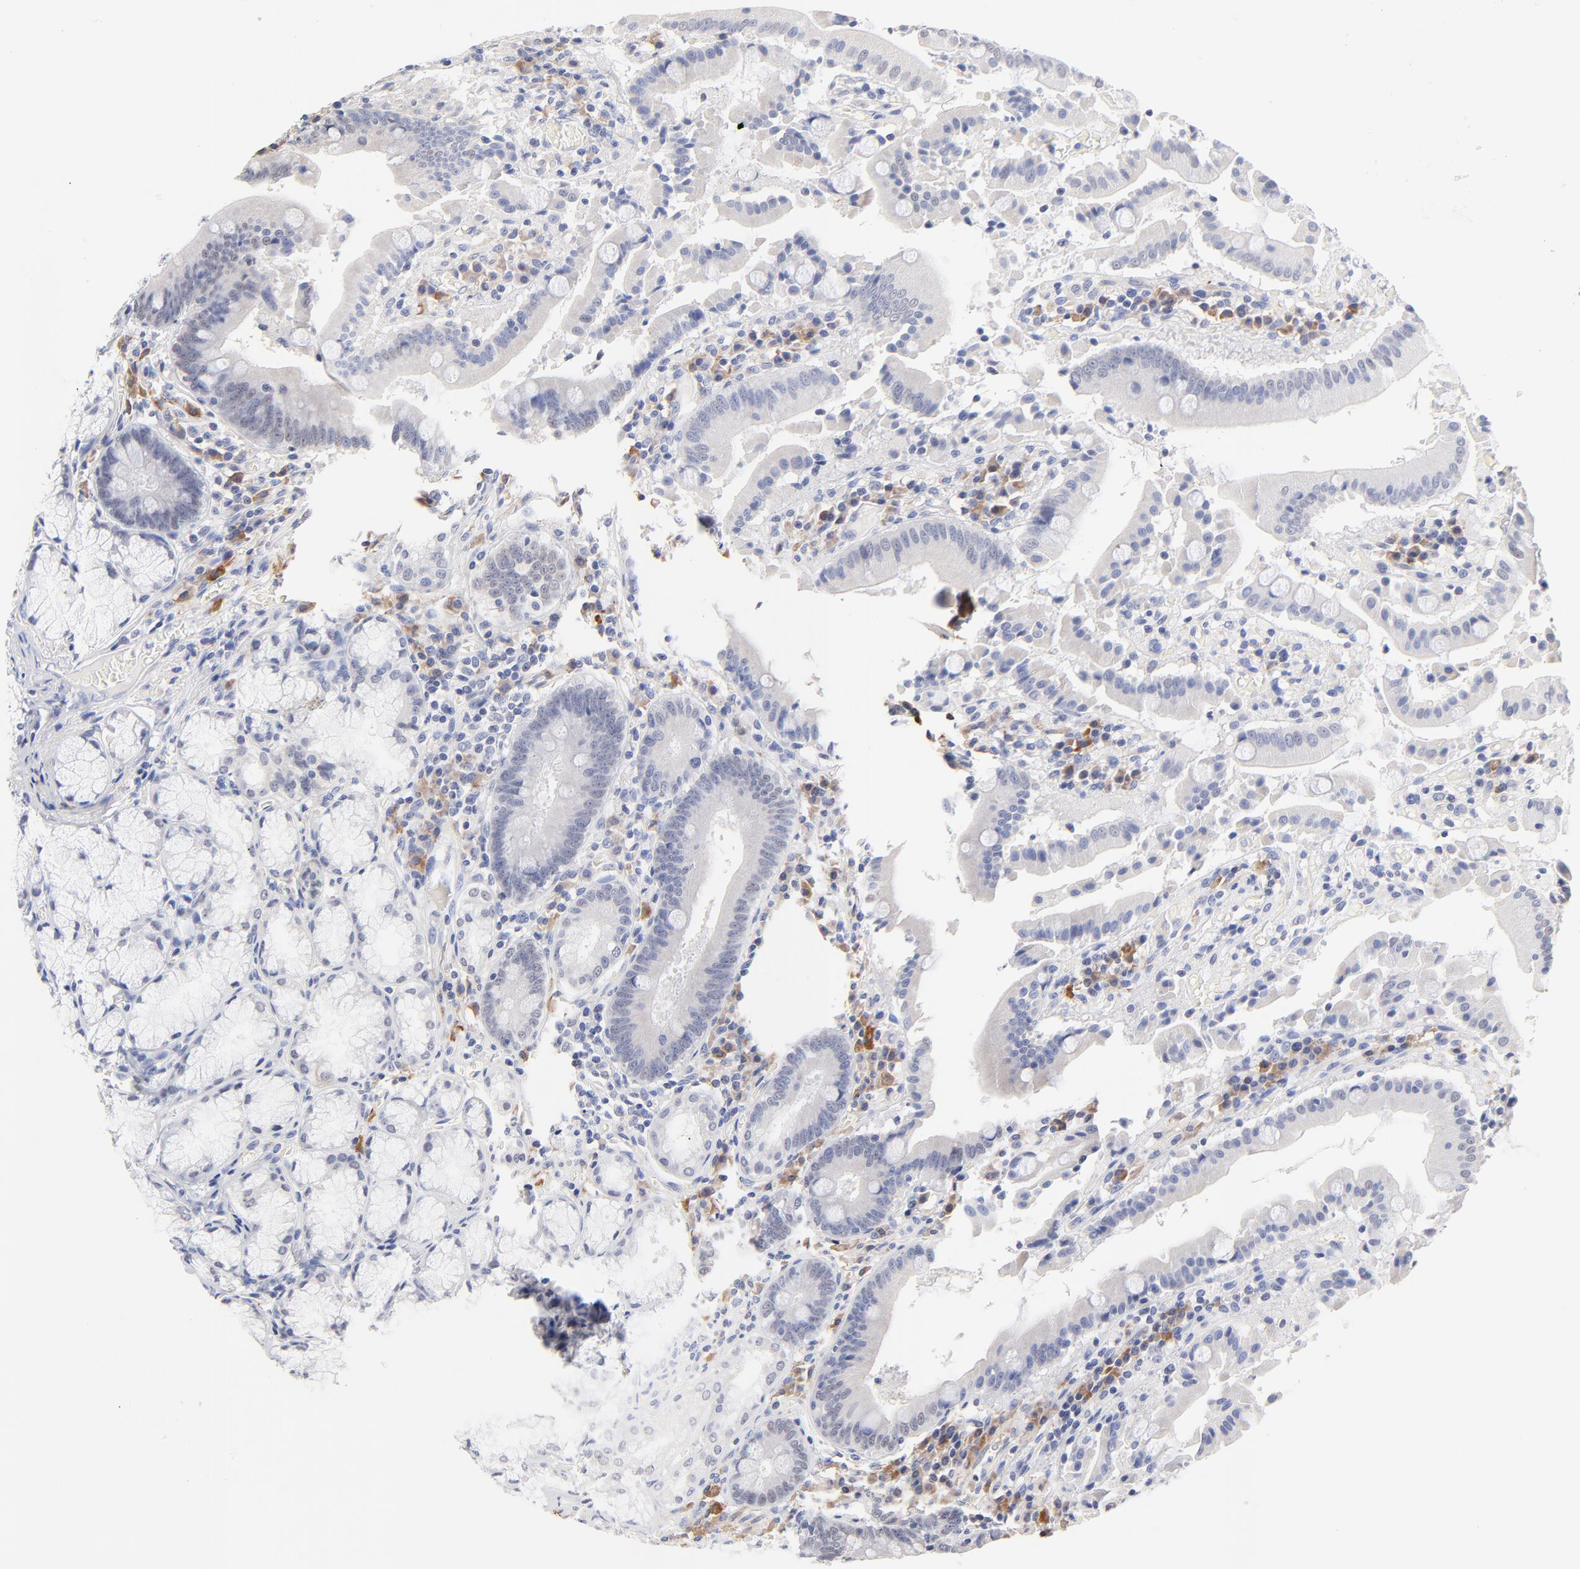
{"staining": {"intensity": "weak", "quantity": "<25%", "location": "cytoplasmic/membranous"}, "tissue": "stomach", "cell_type": "Glandular cells", "image_type": "normal", "snomed": [{"axis": "morphology", "description": "Normal tissue, NOS"}, {"axis": "topography", "description": "Stomach, lower"}], "caption": "Immunohistochemical staining of unremarkable human stomach displays no significant staining in glandular cells.", "gene": "TWNK", "patient": {"sex": "male", "age": 56}}